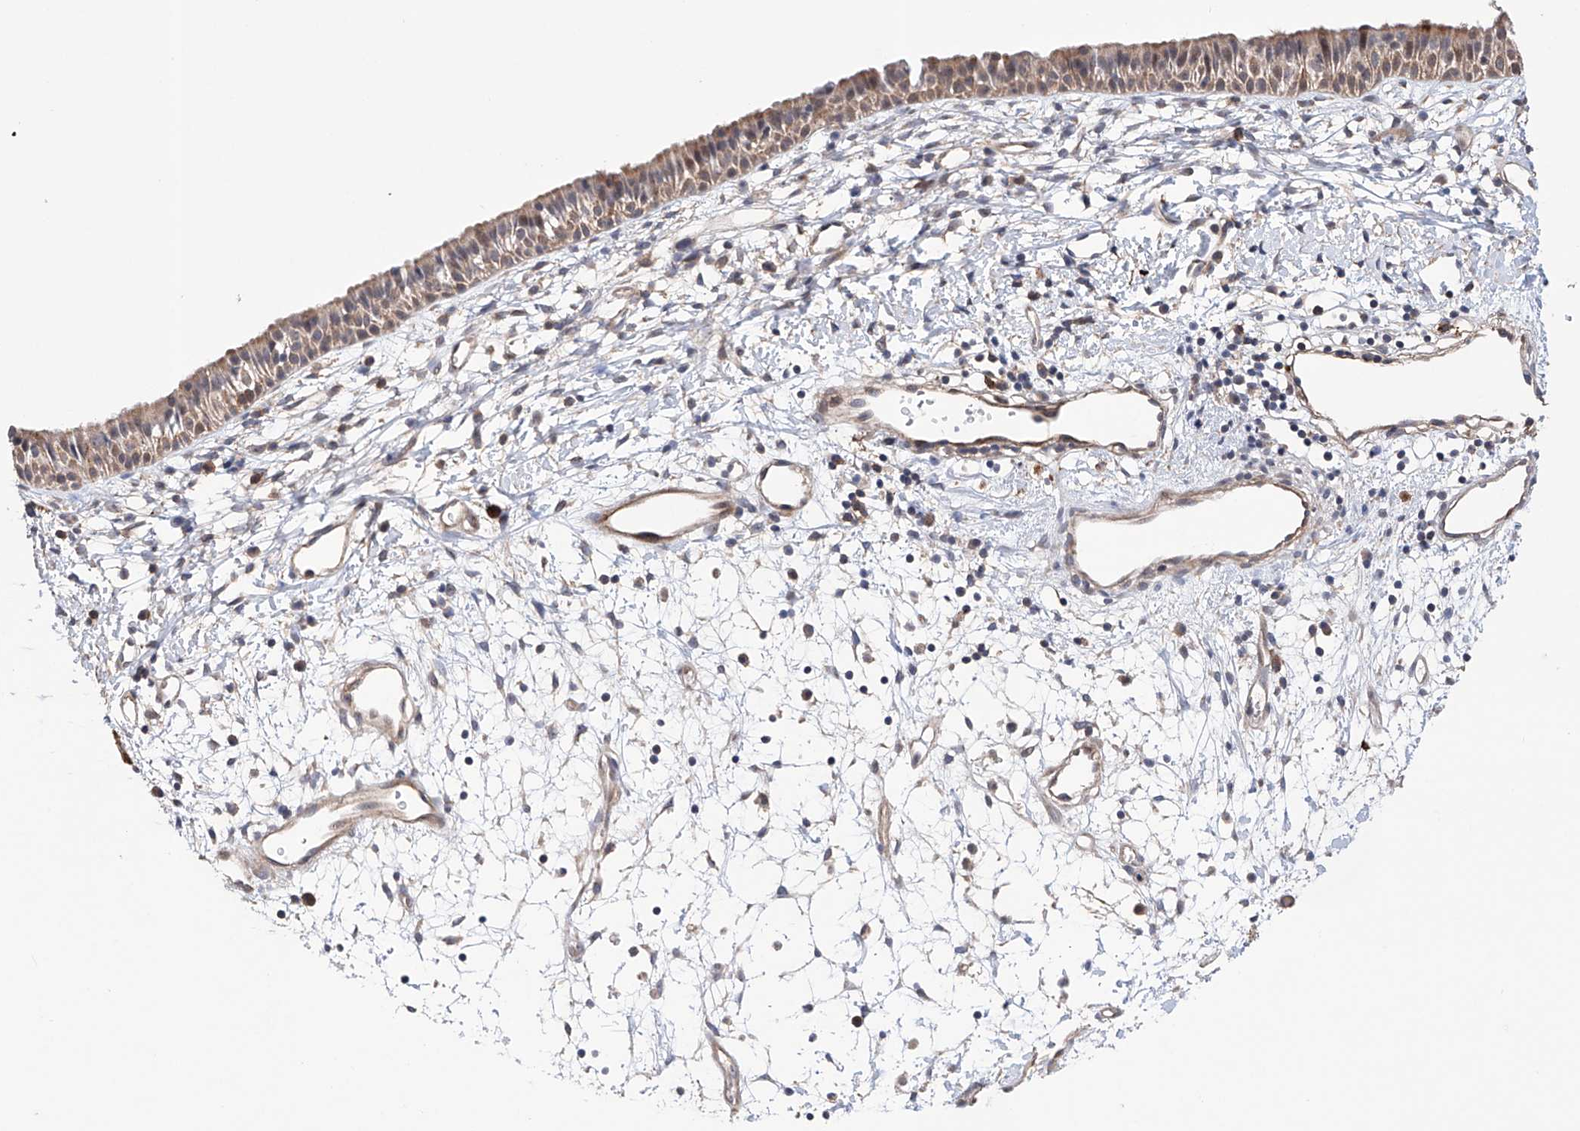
{"staining": {"intensity": "strong", "quantity": "25%-75%", "location": "cytoplasmic/membranous"}, "tissue": "nasopharynx", "cell_type": "Respiratory epithelial cells", "image_type": "normal", "snomed": [{"axis": "morphology", "description": "Normal tissue, NOS"}, {"axis": "topography", "description": "Nasopharynx"}], "caption": "Strong cytoplasmic/membranous protein staining is identified in approximately 25%-75% of respiratory epithelial cells in nasopharynx. The staining was performed using DAB (3,3'-diaminobenzidine), with brown indicating positive protein expression. Nuclei are stained blue with hematoxylin.", "gene": "AFG1L", "patient": {"sex": "male", "age": 22}}